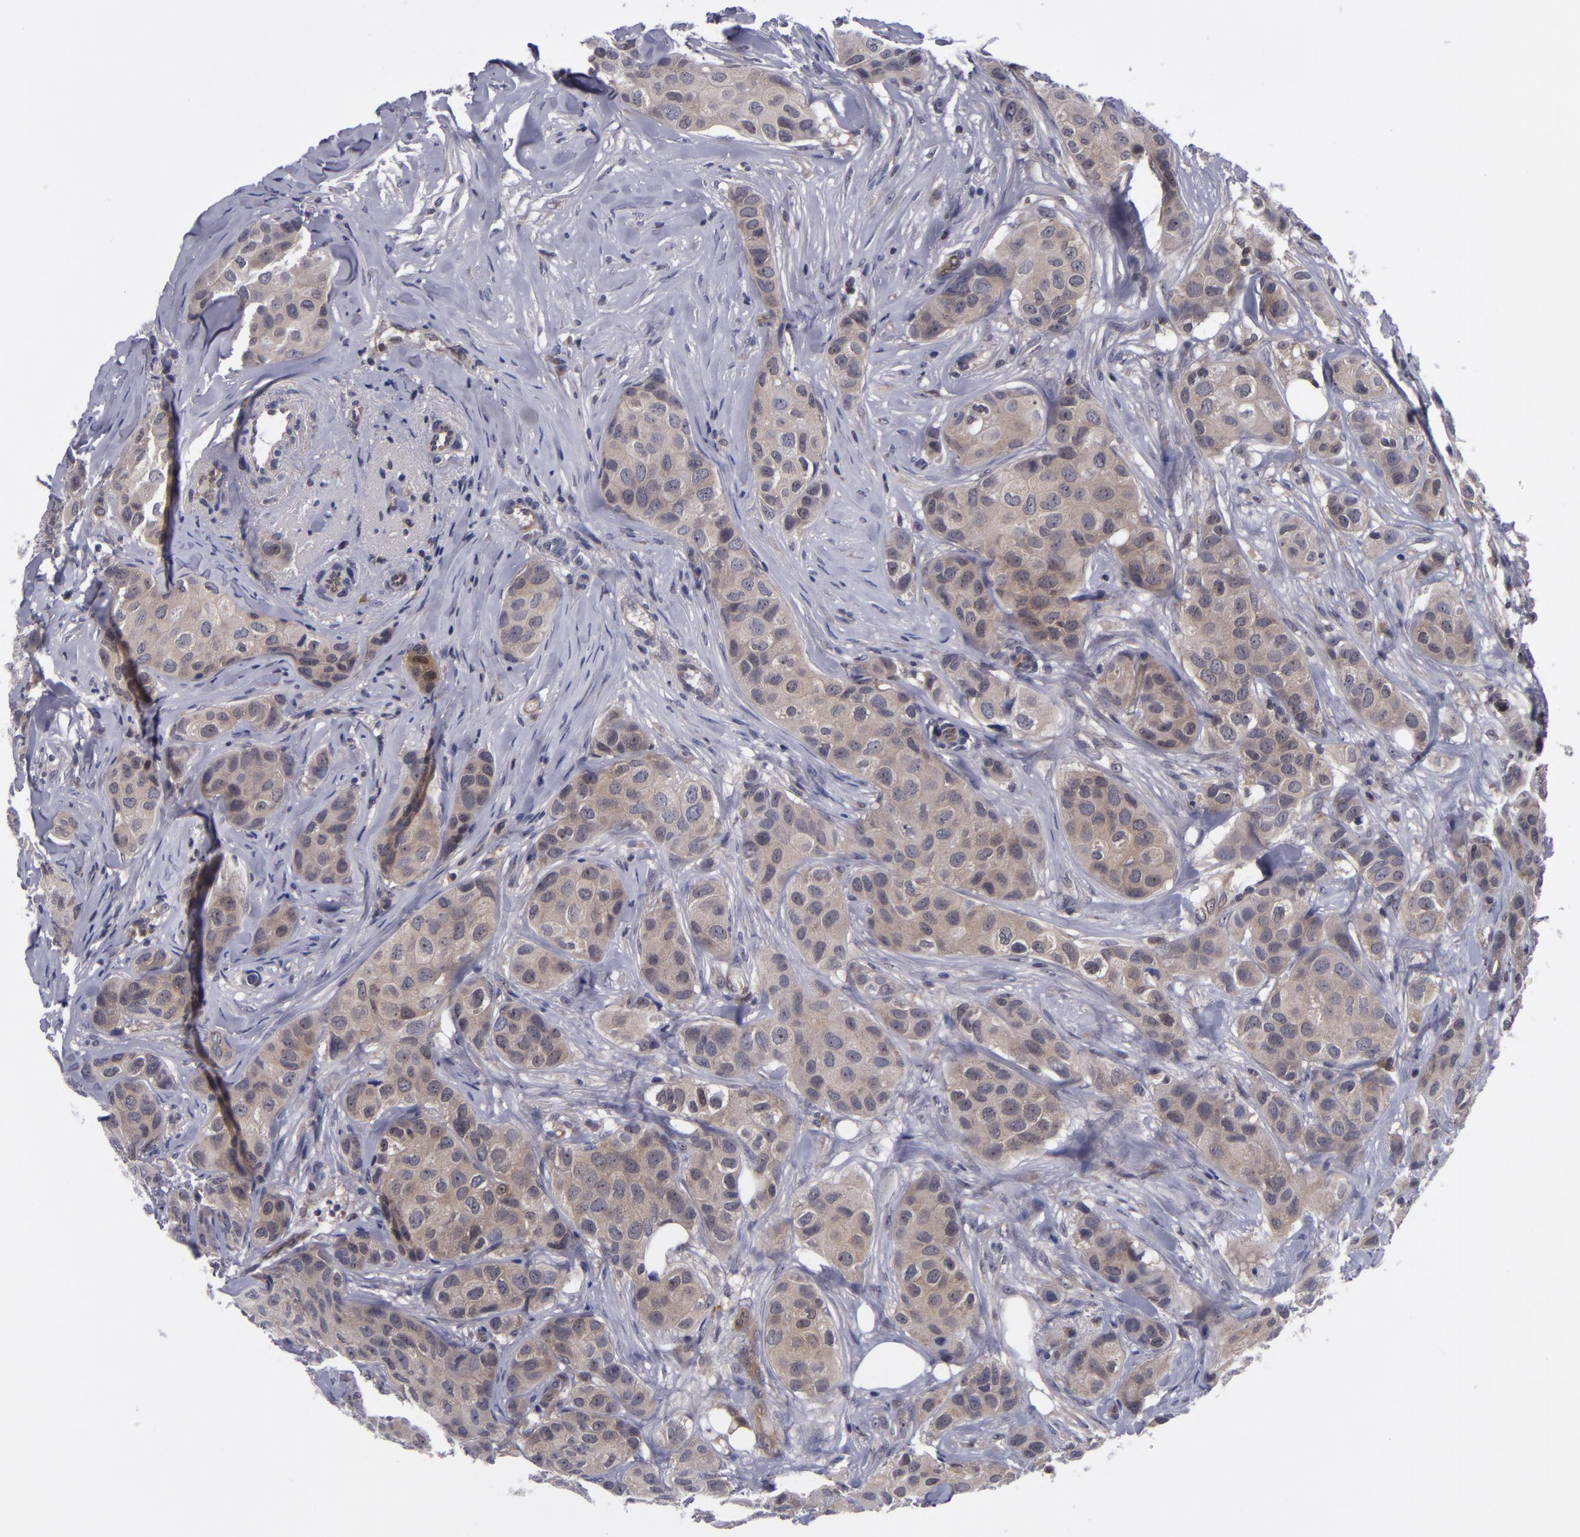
{"staining": {"intensity": "weak", "quantity": ">75%", "location": "cytoplasmic/membranous"}, "tissue": "breast cancer", "cell_type": "Tumor cells", "image_type": "cancer", "snomed": [{"axis": "morphology", "description": "Duct carcinoma"}, {"axis": "topography", "description": "Breast"}], "caption": "Human intraductal carcinoma (breast) stained with a protein marker displays weak staining in tumor cells.", "gene": "BCL10", "patient": {"sex": "female", "age": 68}}